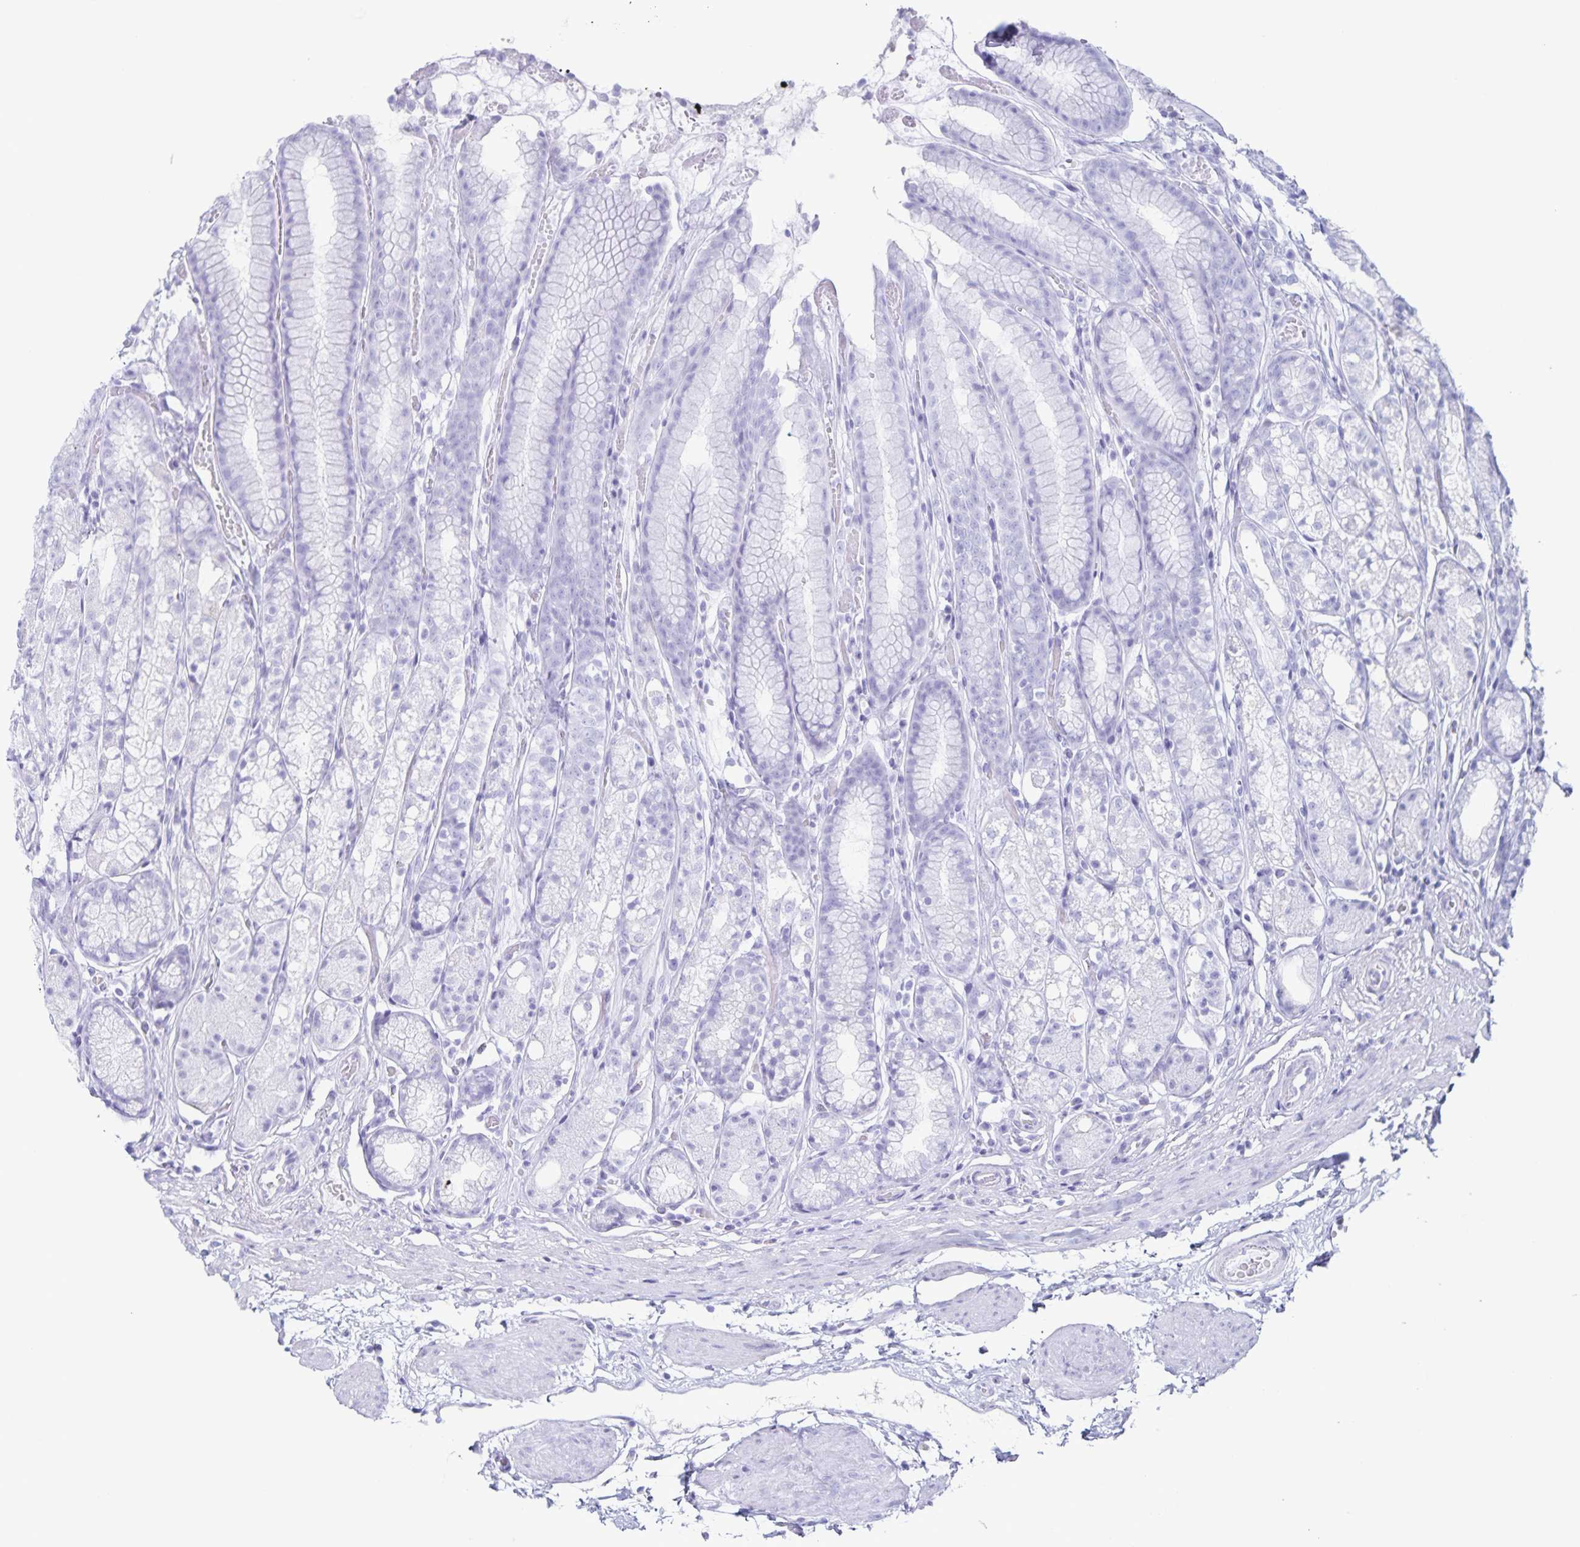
{"staining": {"intensity": "negative", "quantity": "none", "location": "none"}, "tissue": "stomach", "cell_type": "Glandular cells", "image_type": "normal", "snomed": [{"axis": "morphology", "description": "Normal tissue, NOS"}, {"axis": "topography", "description": "Smooth muscle"}, {"axis": "topography", "description": "Stomach"}], "caption": "This is an IHC photomicrograph of unremarkable stomach. There is no expression in glandular cells.", "gene": "C12orf56", "patient": {"sex": "male", "age": 70}}